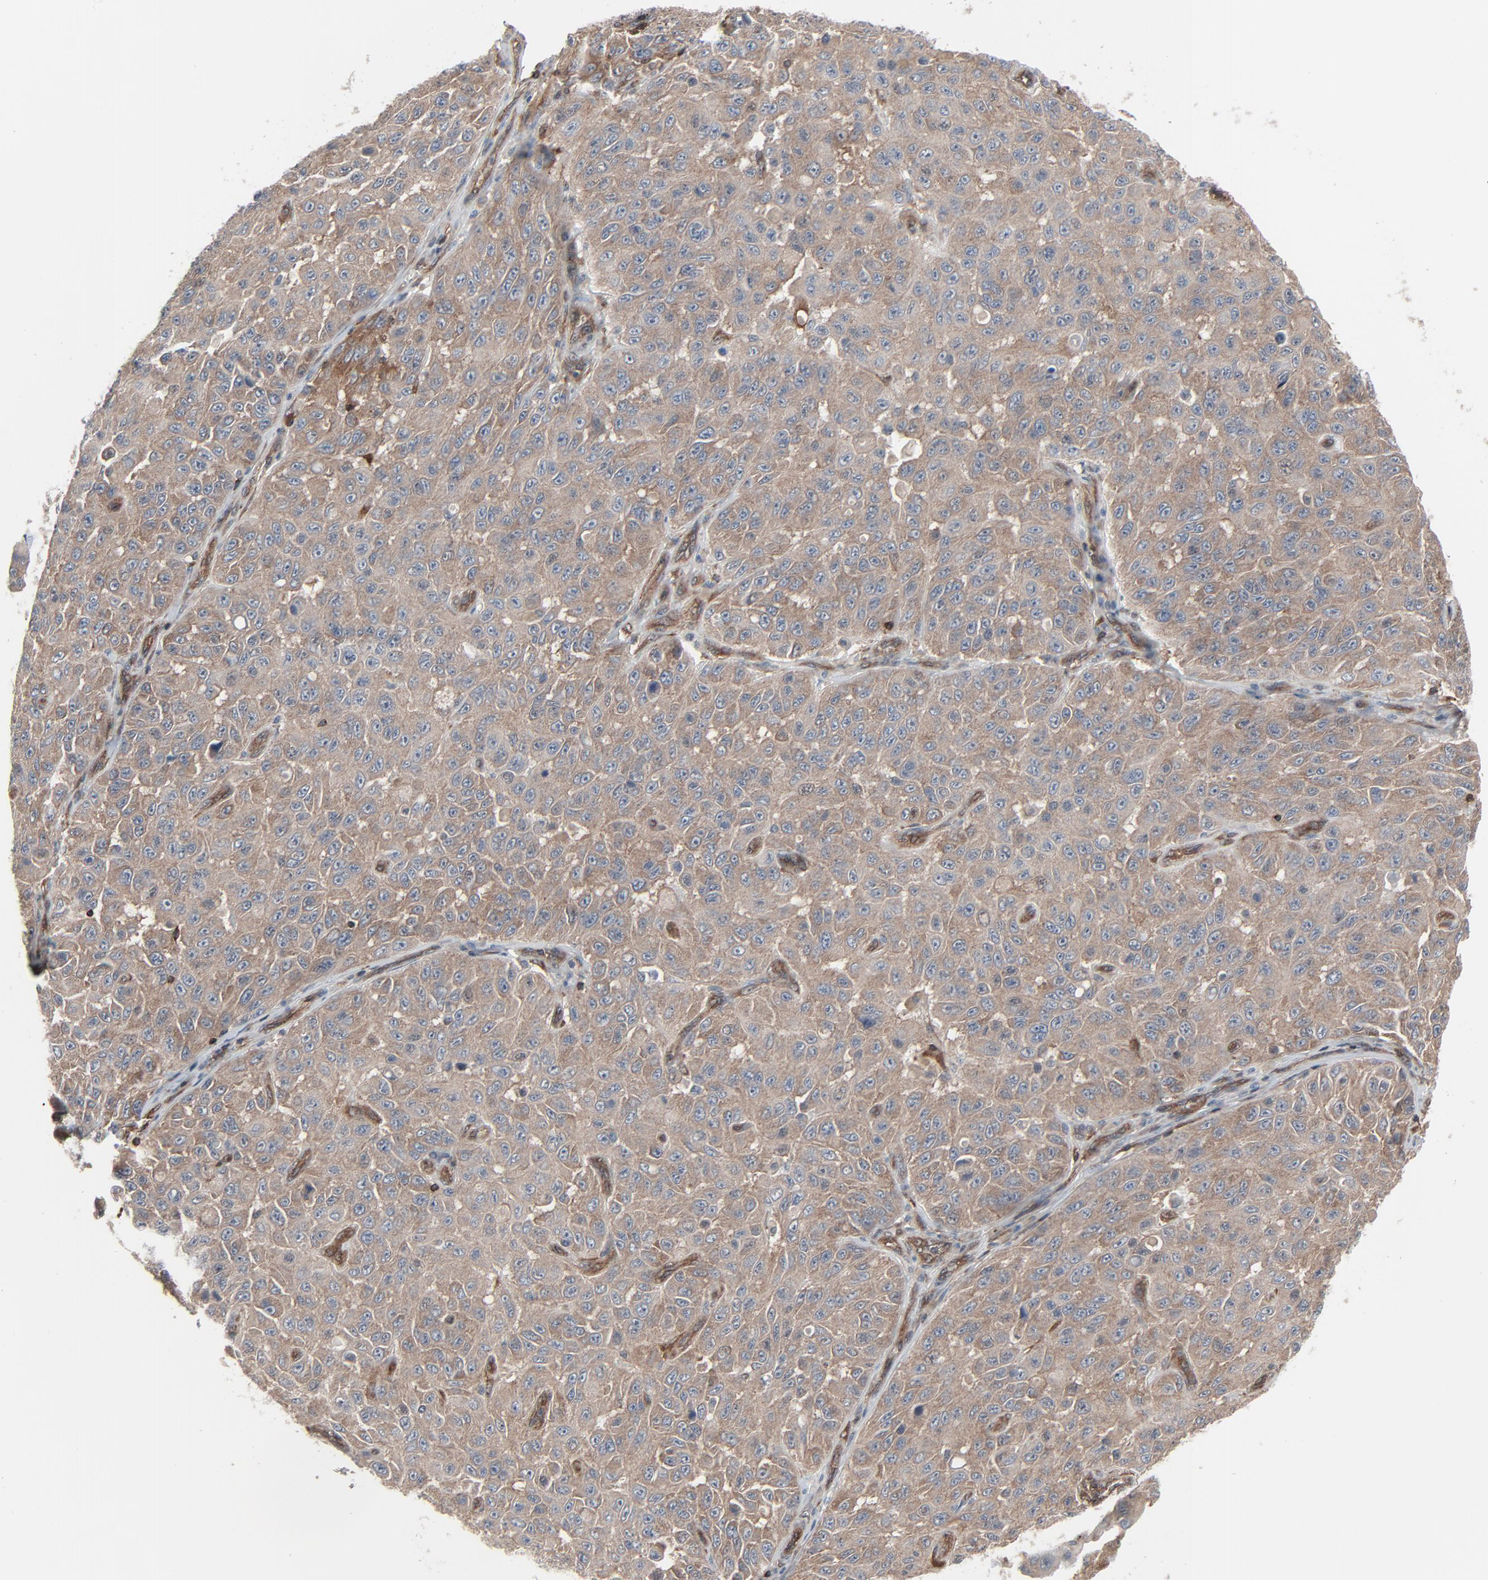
{"staining": {"intensity": "weak", "quantity": ">75%", "location": "cytoplasmic/membranous"}, "tissue": "melanoma", "cell_type": "Tumor cells", "image_type": "cancer", "snomed": [{"axis": "morphology", "description": "Malignant melanoma, NOS"}, {"axis": "topography", "description": "Skin"}], "caption": "Brown immunohistochemical staining in human melanoma displays weak cytoplasmic/membranous expression in about >75% of tumor cells.", "gene": "OPTN", "patient": {"sex": "male", "age": 30}}